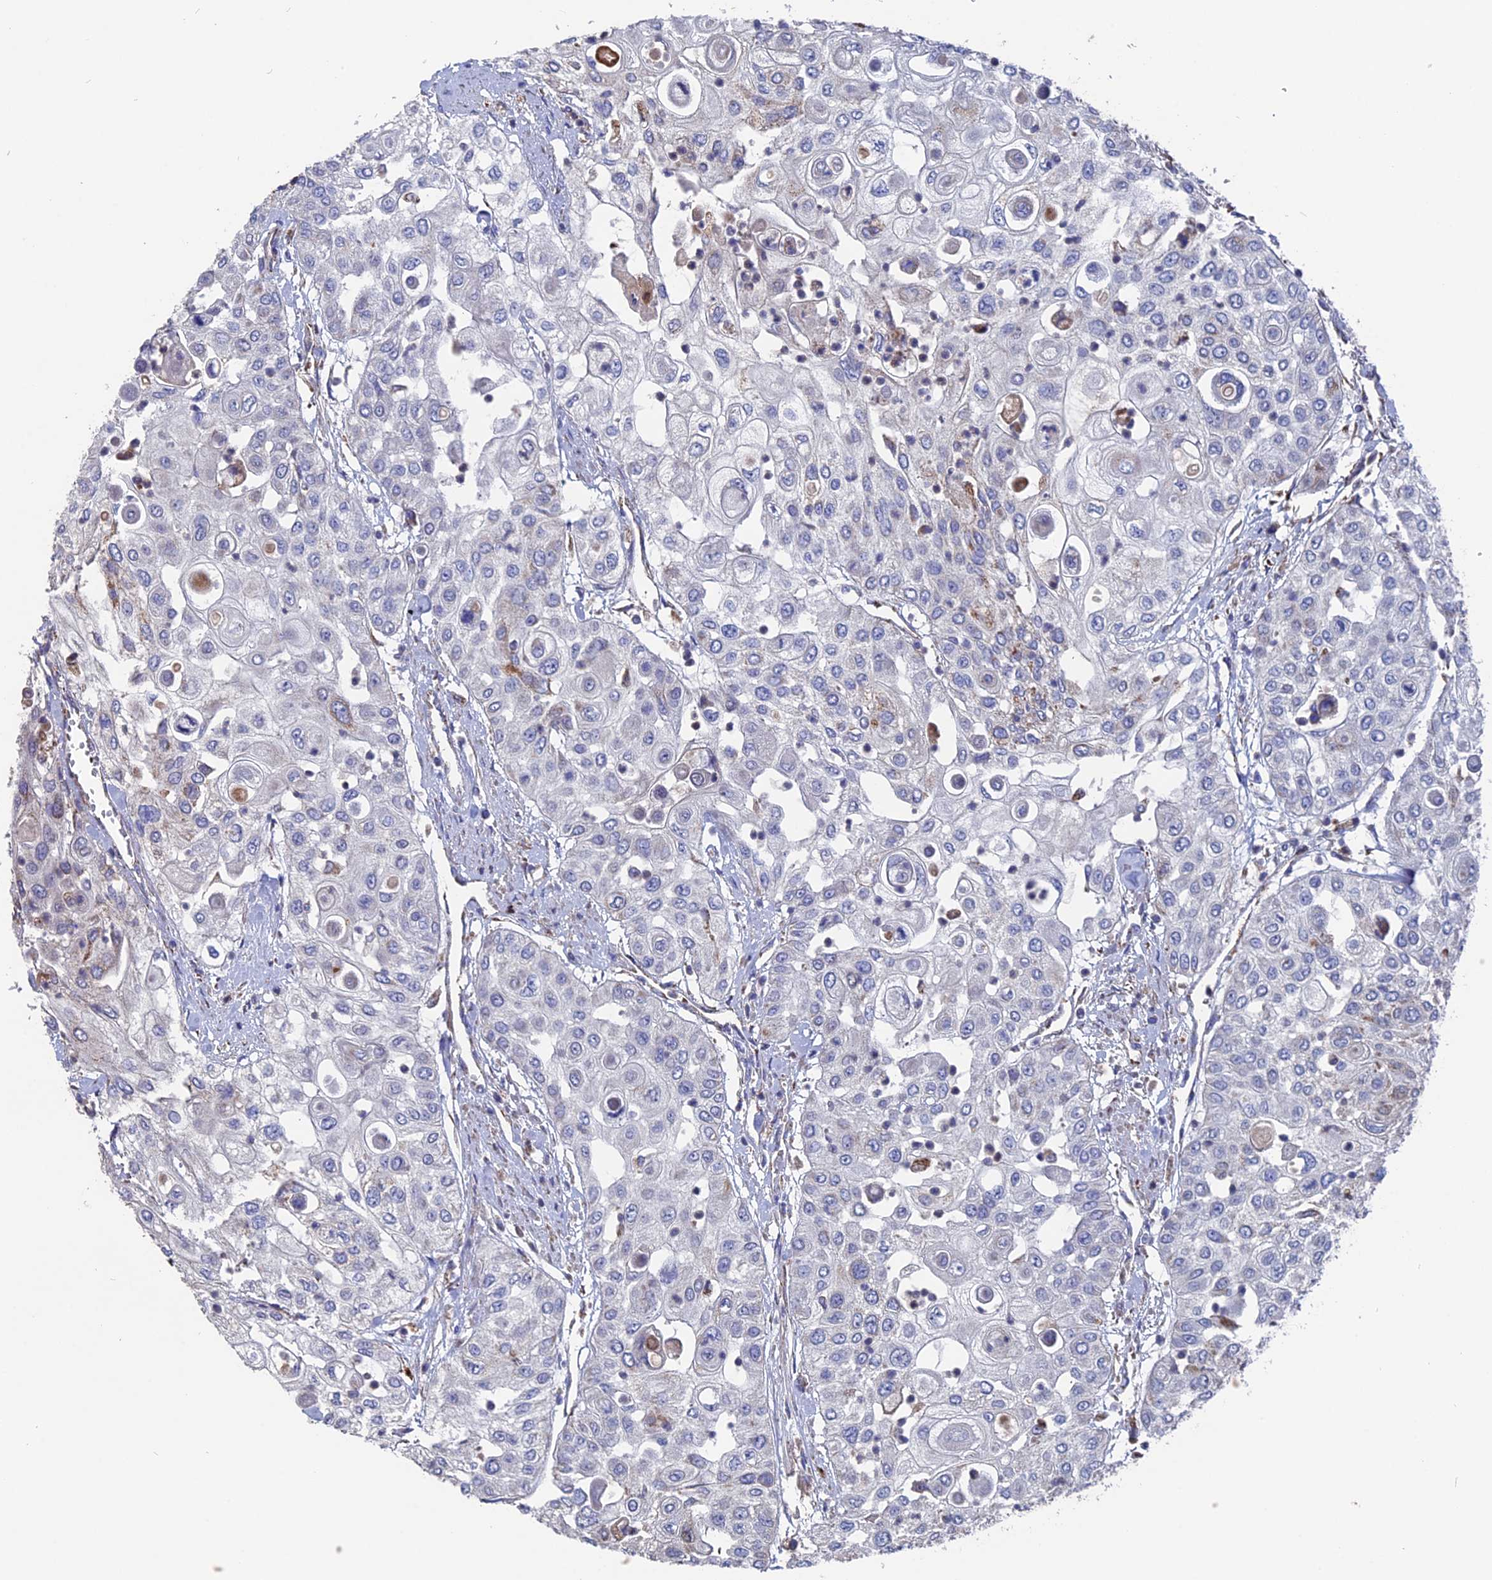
{"staining": {"intensity": "negative", "quantity": "none", "location": "none"}, "tissue": "urothelial cancer", "cell_type": "Tumor cells", "image_type": "cancer", "snomed": [{"axis": "morphology", "description": "Urothelial carcinoma, High grade"}, {"axis": "topography", "description": "Urinary bladder"}], "caption": "An image of human urothelial cancer is negative for staining in tumor cells. Brightfield microscopy of immunohistochemistry stained with DAB (brown) and hematoxylin (blue), captured at high magnification.", "gene": "TGFA", "patient": {"sex": "female", "age": 79}}